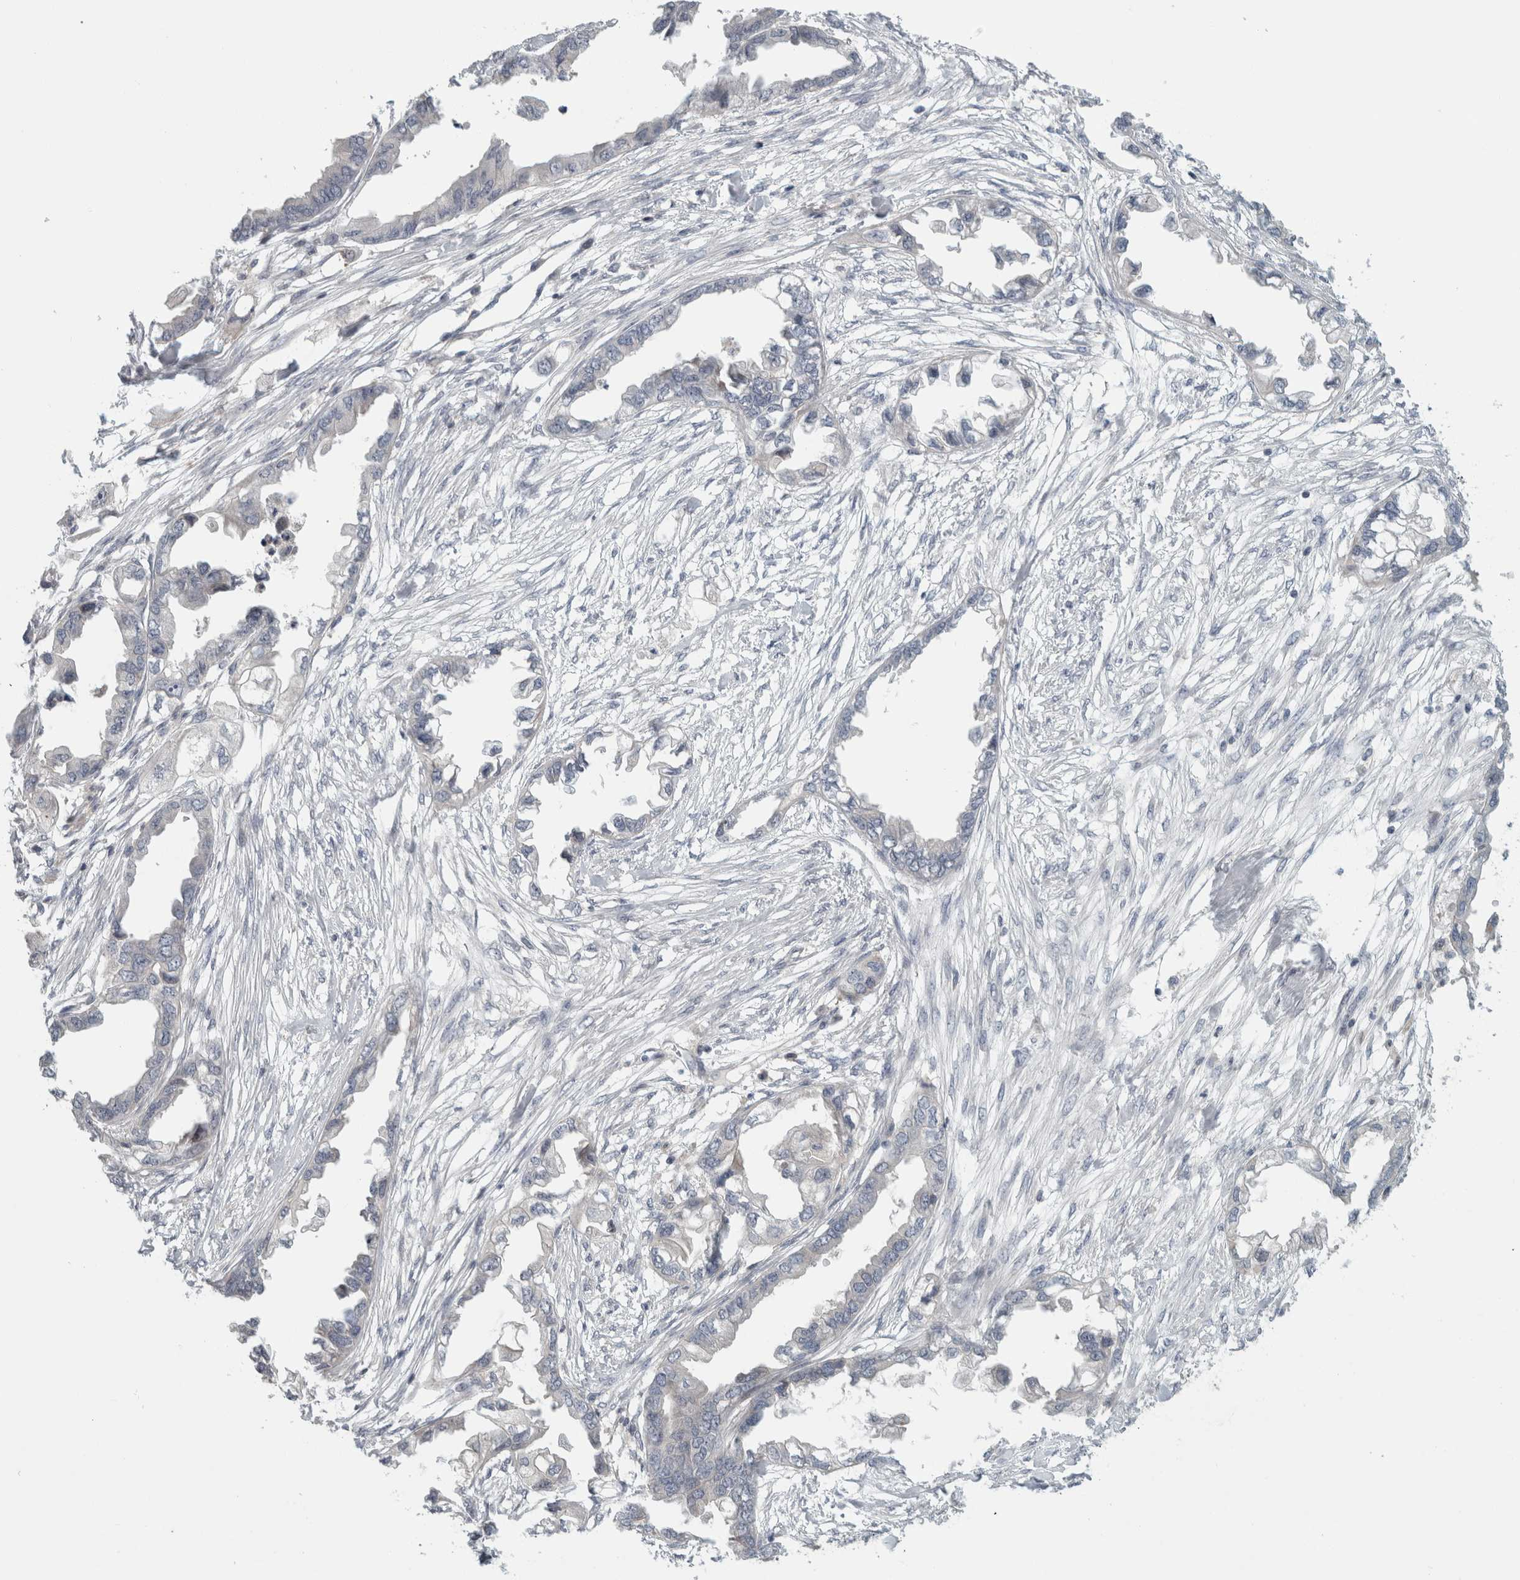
{"staining": {"intensity": "negative", "quantity": "none", "location": "none"}, "tissue": "endometrial cancer", "cell_type": "Tumor cells", "image_type": "cancer", "snomed": [{"axis": "morphology", "description": "Adenocarcinoma, NOS"}, {"axis": "morphology", "description": "Adenocarcinoma, metastatic, NOS"}, {"axis": "topography", "description": "Adipose tissue"}, {"axis": "topography", "description": "Endometrium"}], "caption": "Immunohistochemistry (IHC) image of human endometrial cancer (metastatic adenocarcinoma) stained for a protein (brown), which shows no positivity in tumor cells.", "gene": "ZNF804B", "patient": {"sex": "female", "age": 67}}